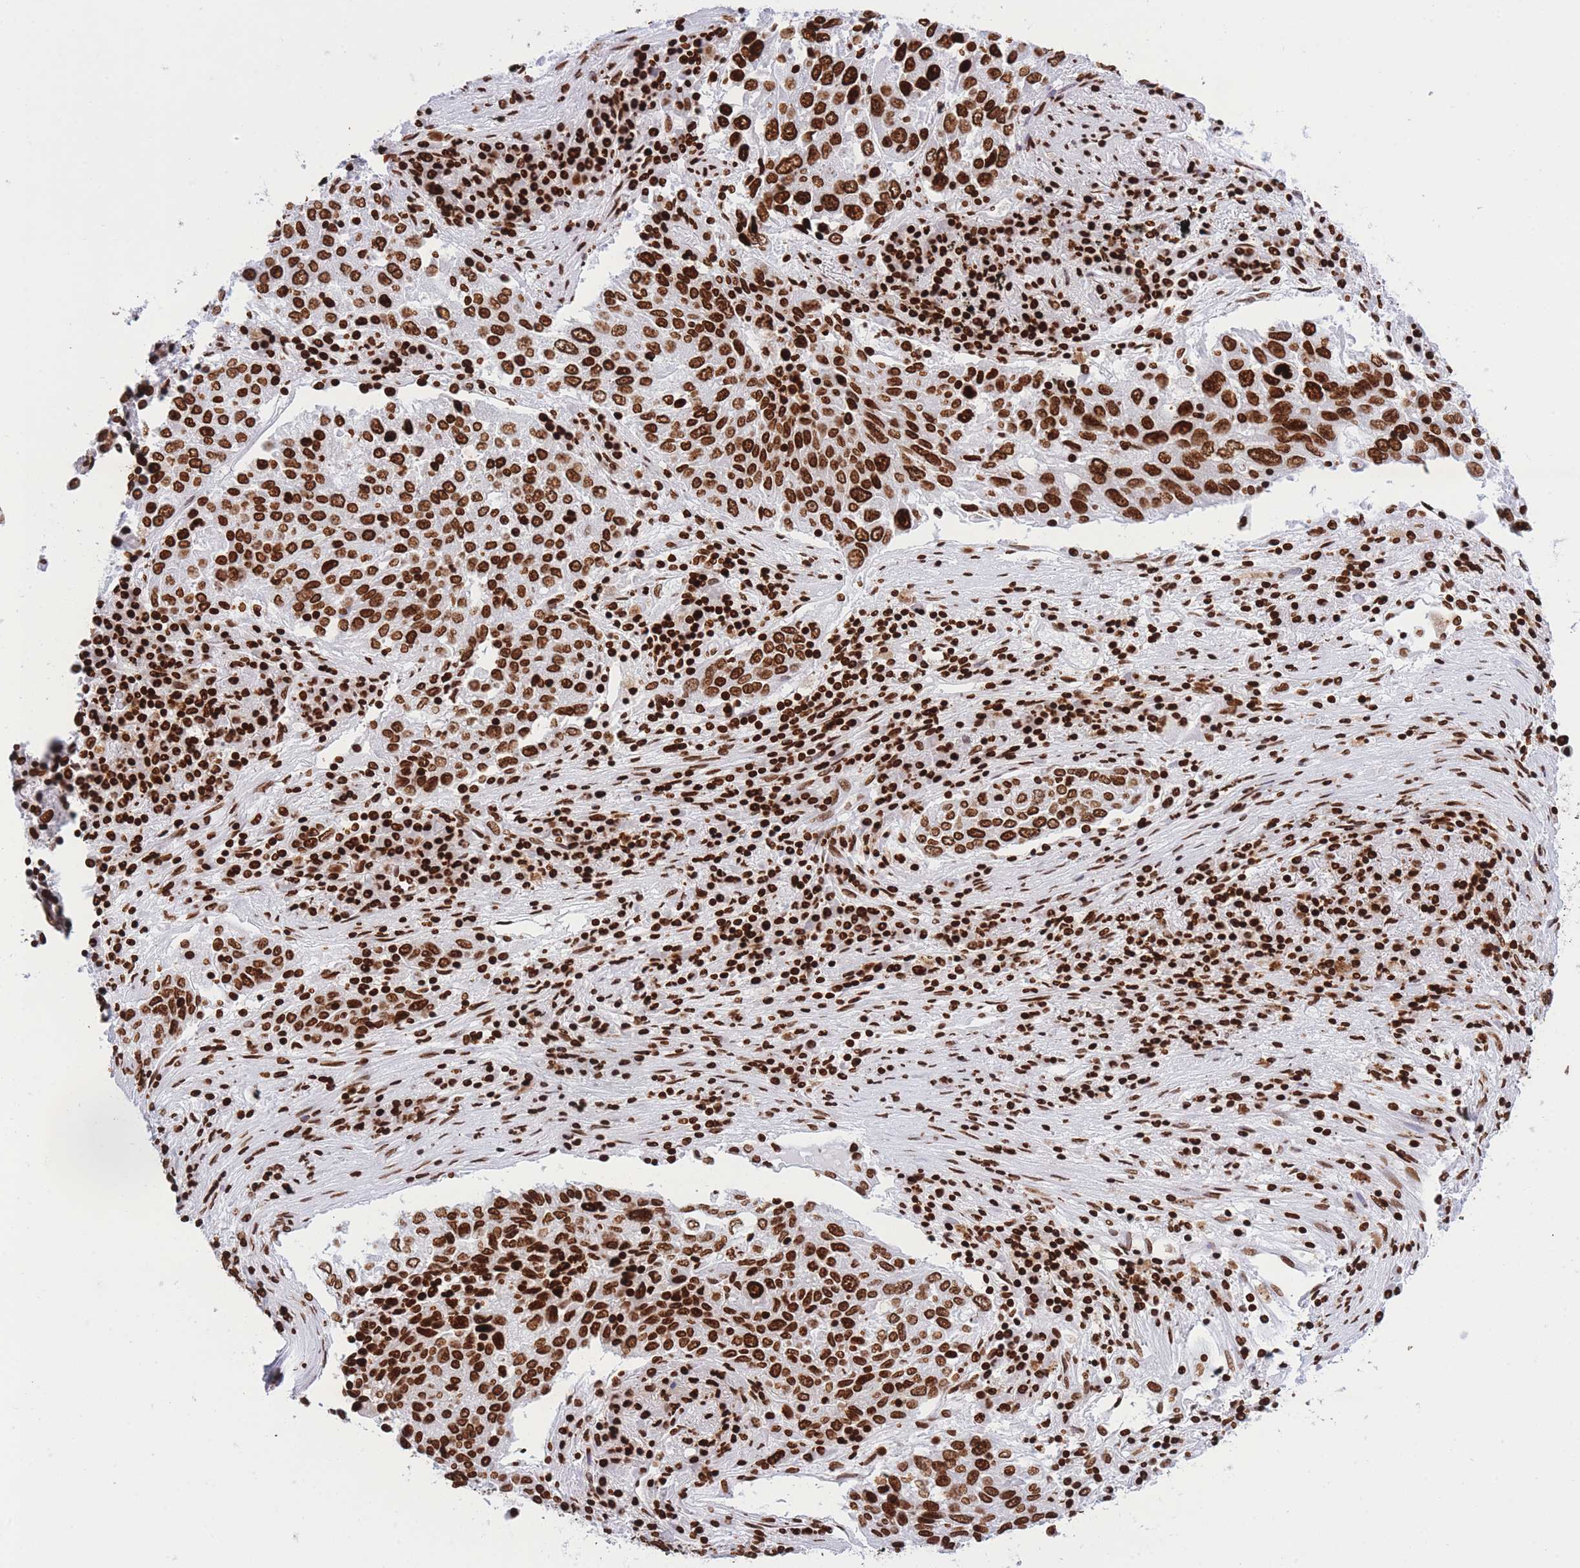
{"staining": {"intensity": "strong", "quantity": ">75%", "location": "nuclear"}, "tissue": "lung cancer", "cell_type": "Tumor cells", "image_type": "cancer", "snomed": [{"axis": "morphology", "description": "Squamous cell carcinoma, NOS"}, {"axis": "topography", "description": "Lung"}], "caption": "Brown immunohistochemical staining in lung cancer (squamous cell carcinoma) exhibits strong nuclear positivity in about >75% of tumor cells. (DAB (3,3'-diaminobenzidine) IHC with brightfield microscopy, high magnification).", "gene": "H2BC11", "patient": {"sex": "male", "age": 65}}